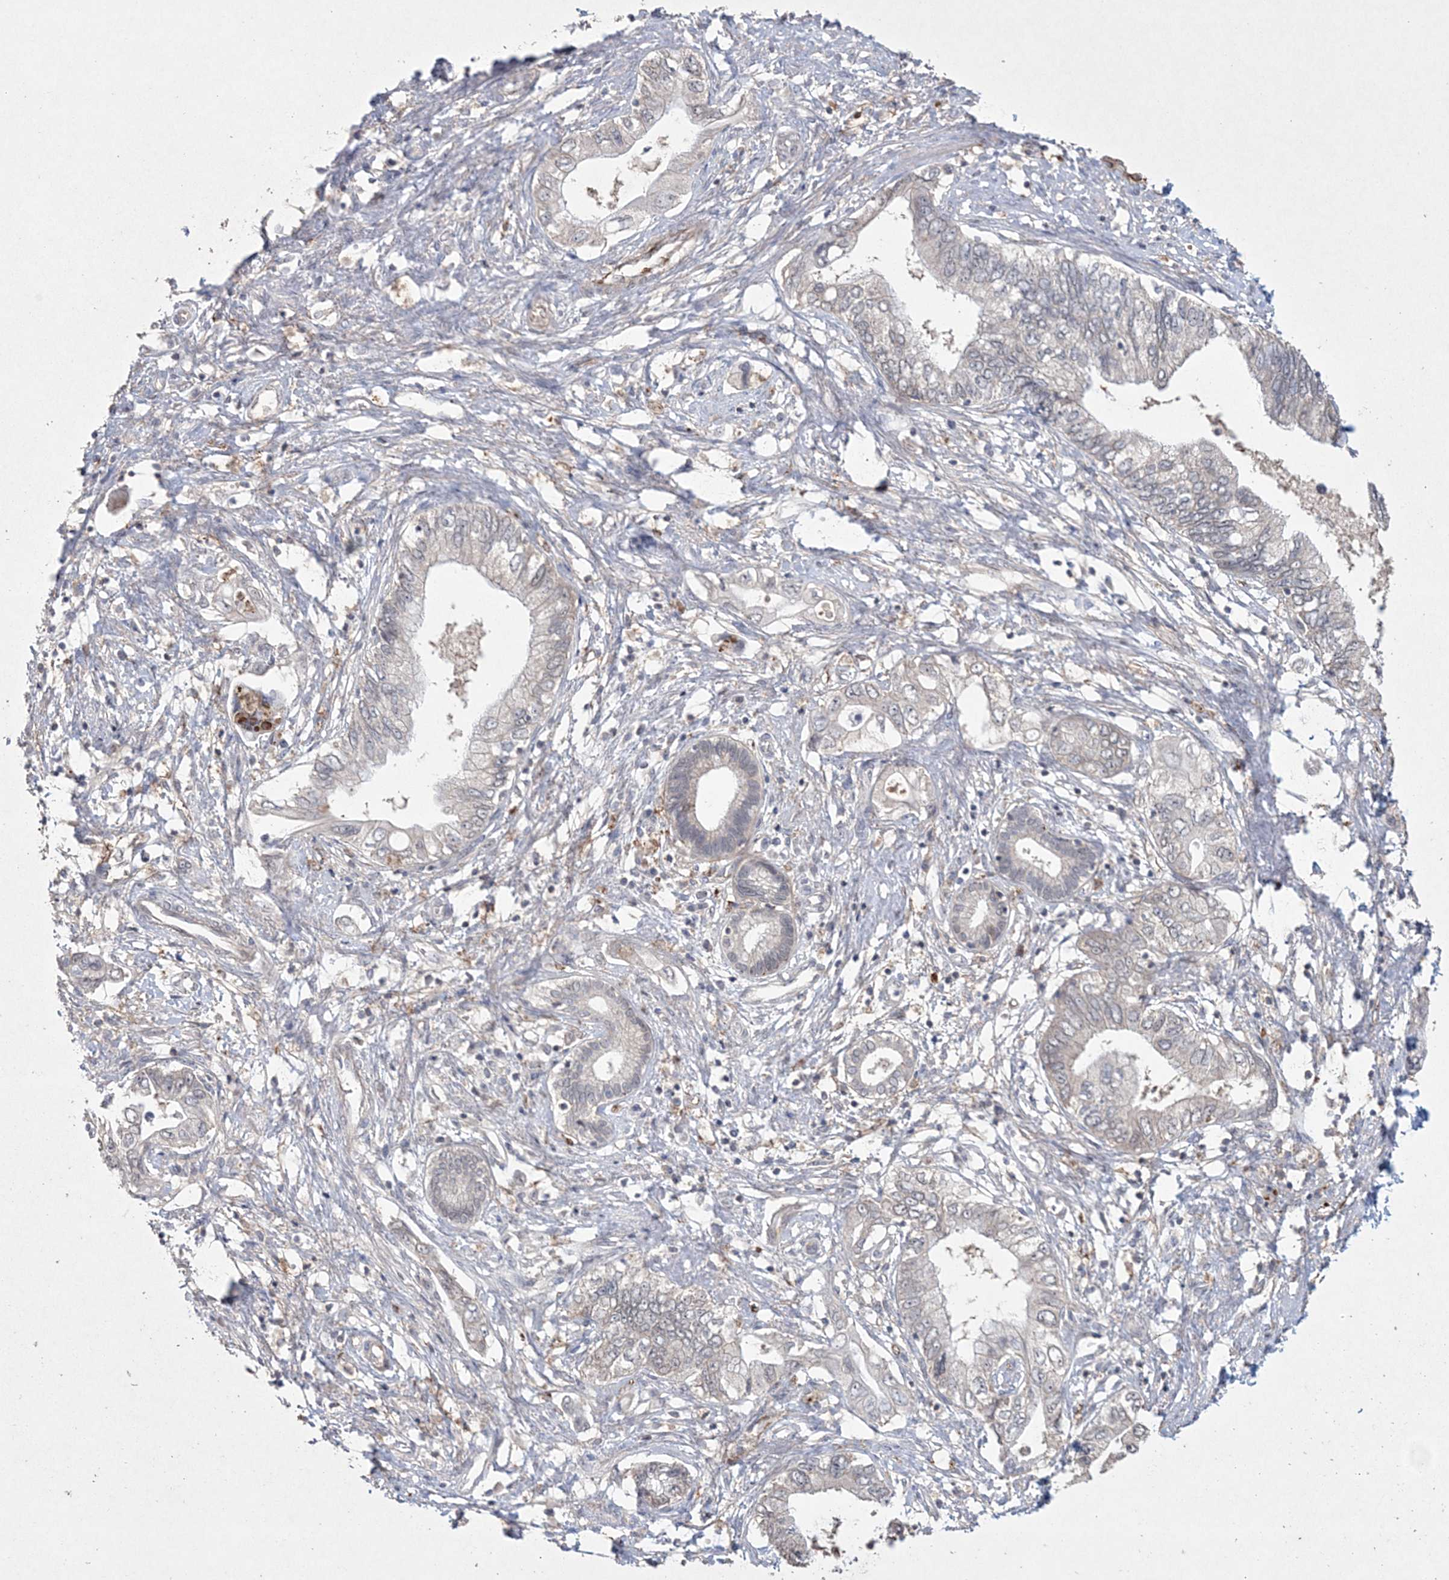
{"staining": {"intensity": "negative", "quantity": "none", "location": "none"}, "tissue": "pancreatic cancer", "cell_type": "Tumor cells", "image_type": "cancer", "snomed": [{"axis": "morphology", "description": "Adenocarcinoma, NOS"}, {"axis": "topography", "description": "Pancreas"}], "caption": "This photomicrograph is of adenocarcinoma (pancreatic) stained with immunohistochemistry (IHC) to label a protein in brown with the nuclei are counter-stained blue. There is no staining in tumor cells.", "gene": "DPCD", "patient": {"sex": "female", "age": 73}}